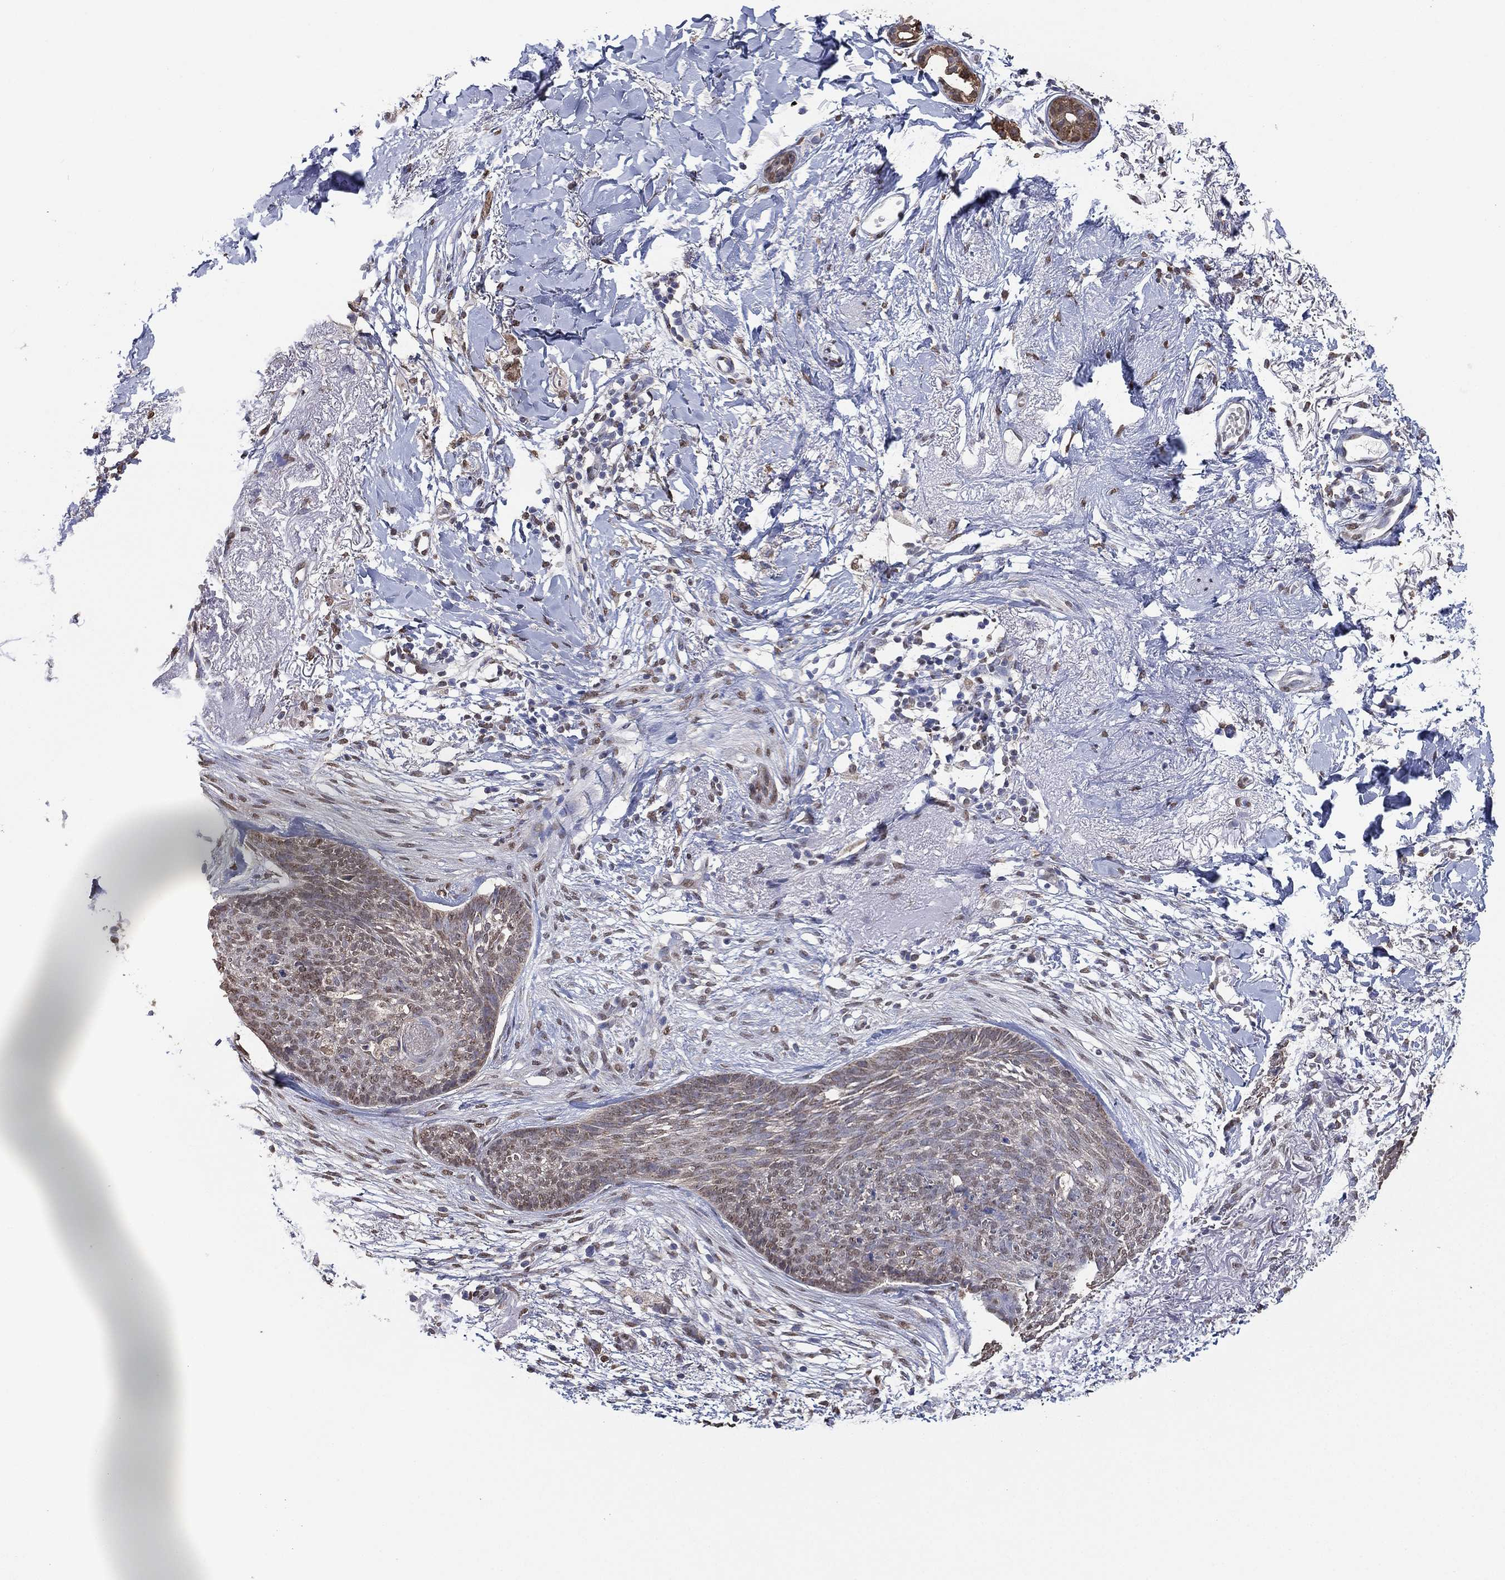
{"staining": {"intensity": "weak", "quantity": "25%-75%", "location": "nuclear"}, "tissue": "skin cancer", "cell_type": "Tumor cells", "image_type": "cancer", "snomed": [{"axis": "morphology", "description": "Normal tissue, NOS"}, {"axis": "morphology", "description": "Basal cell carcinoma"}, {"axis": "topography", "description": "Skin"}], "caption": "Immunohistochemistry (IHC) image of human skin cancer stained for a protein (brown), which shows low levels of weak nuclear positivity in about 25%-75% of tumor cells.", "gene": "ALDH7A1", "patient": {"sex": "male", "age": 84}}